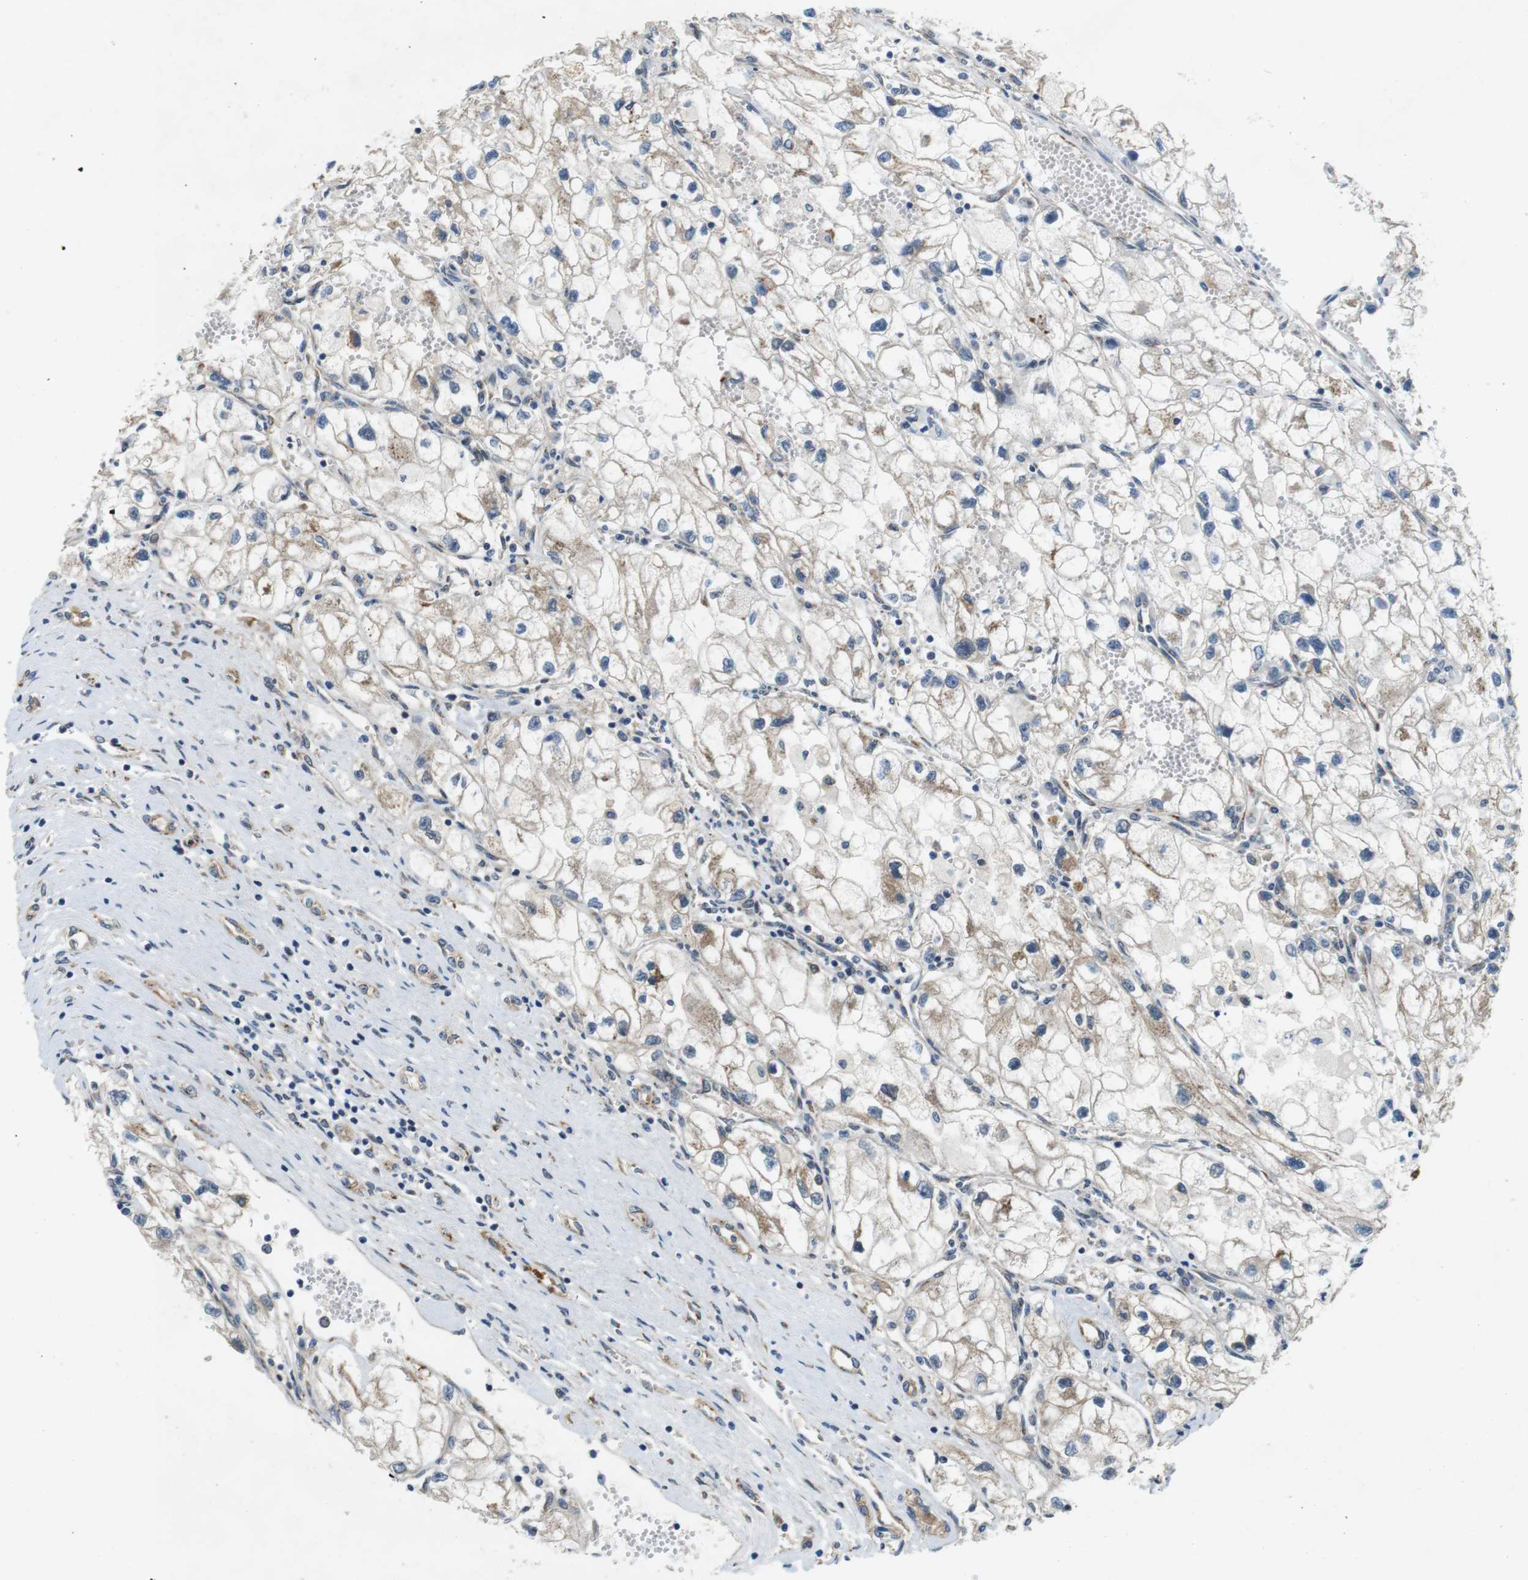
{"staining": {"intensity": "weak", "quantity": "<25%", "location": "cytoplasmic/membranous"}, "tissue": "renal cancer", "cell_type": "Tumor cells", "image_type": "cancer", "snomed": [{"axis": "morphology", "description": "Adenocarcinoma, NOS"}, {"axis": "topography", "description": "Kidney"}], "caption": "Human renal cancer stained for a protein using IHC exhibits no positivity in tumor cells.", "gene": "PALD1", "patient": {"sex": "female", "age": 70}}